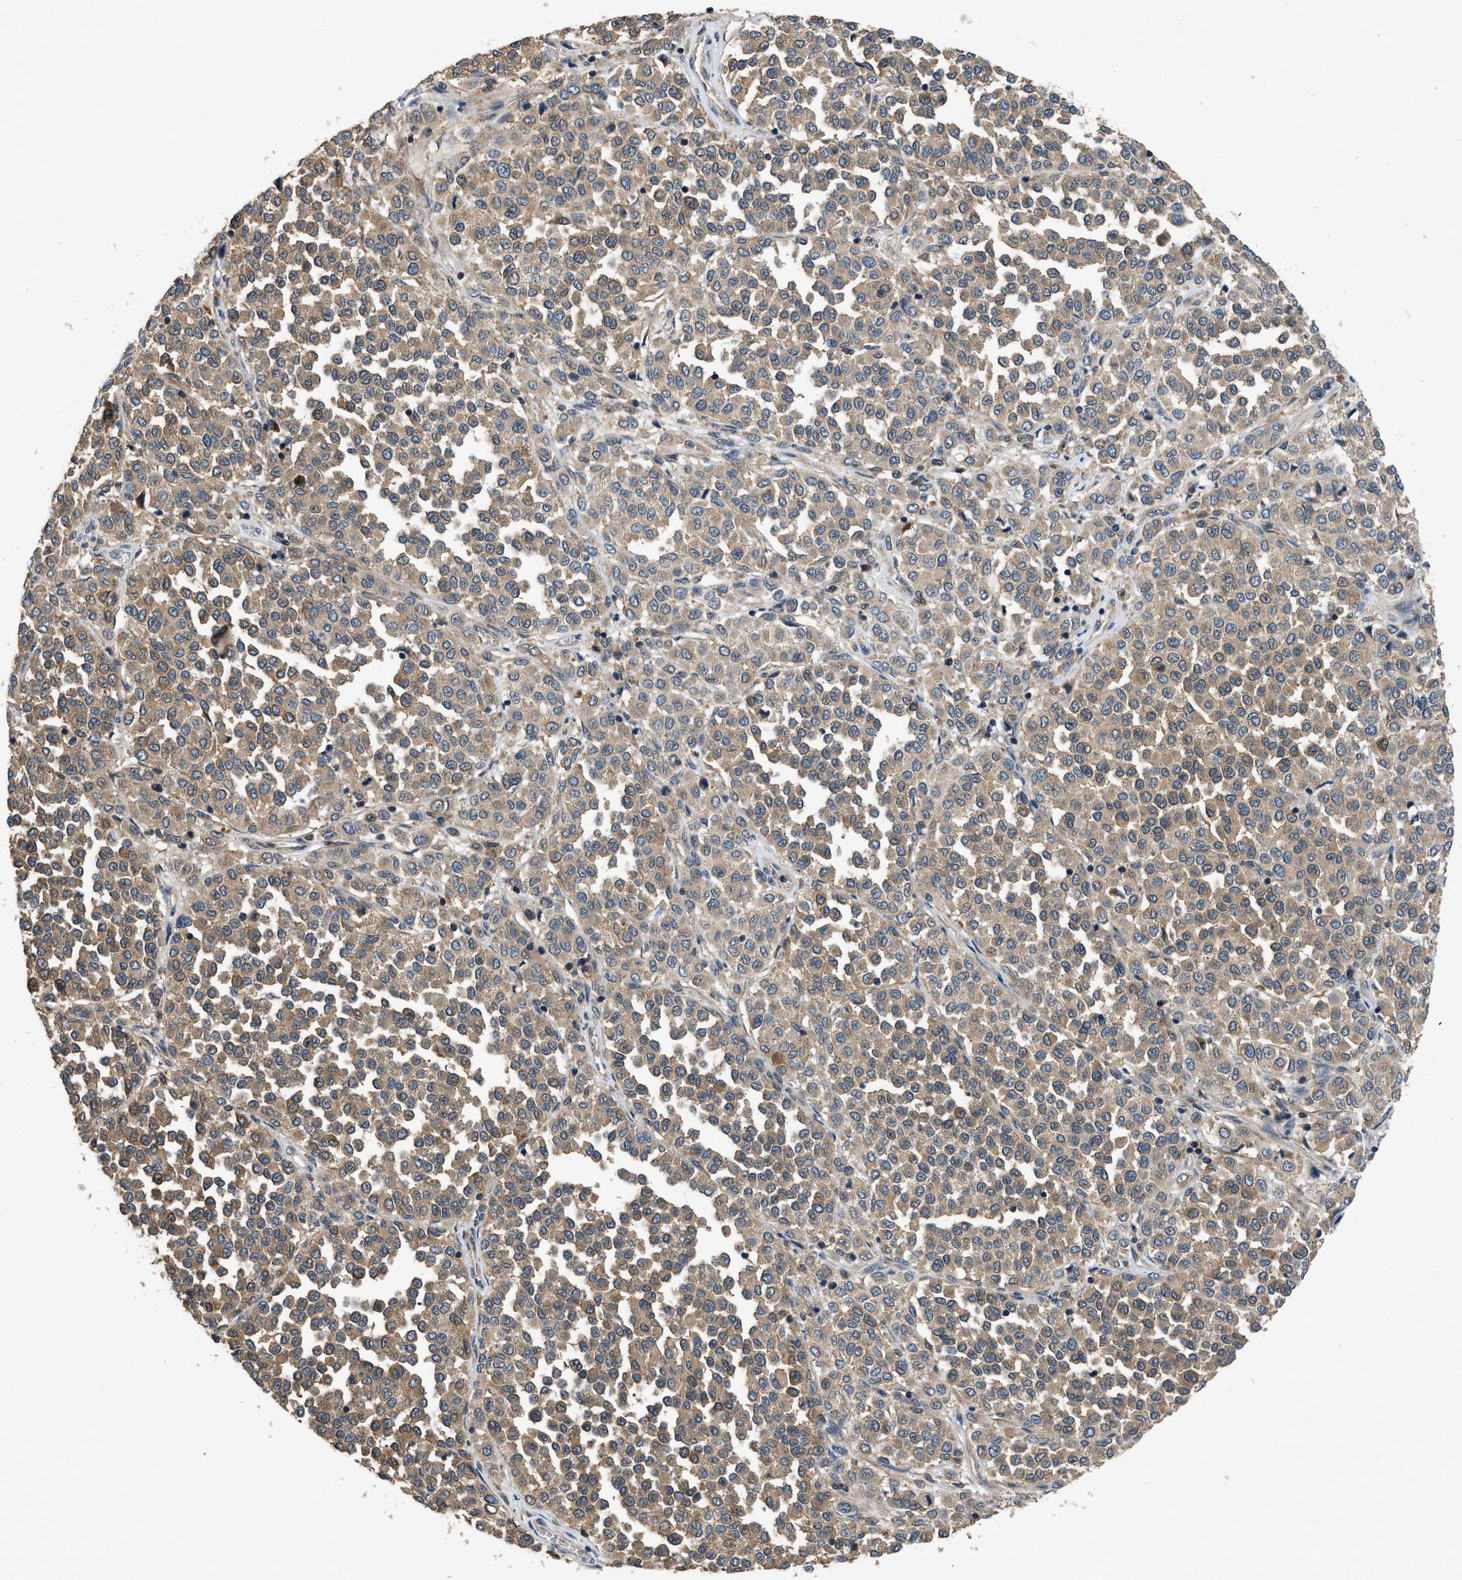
{"staining": {"intensity": "moderate", "quantity": "25%-75%", "location": "cytoplasmic/membranous"}, "tissue": "melanoma", "cell_type": "Tumor cells", "image_type": "cancer", "snomed": [{"axis": "morphology", "description": "Malignant melanoma, Metastatic site"}, {"axis": "topography", "description": "Pancreas"}], "caption": "Protein staining displays moderate cytoplasmic/membranous expression in approximately 25%-75% of tumor cells in melanoma. (DAB IHC, brown staining for protein, blue staining for nuclei).", "gene": "IL3RA", "patient": {"sex": "female", "age": 30}}